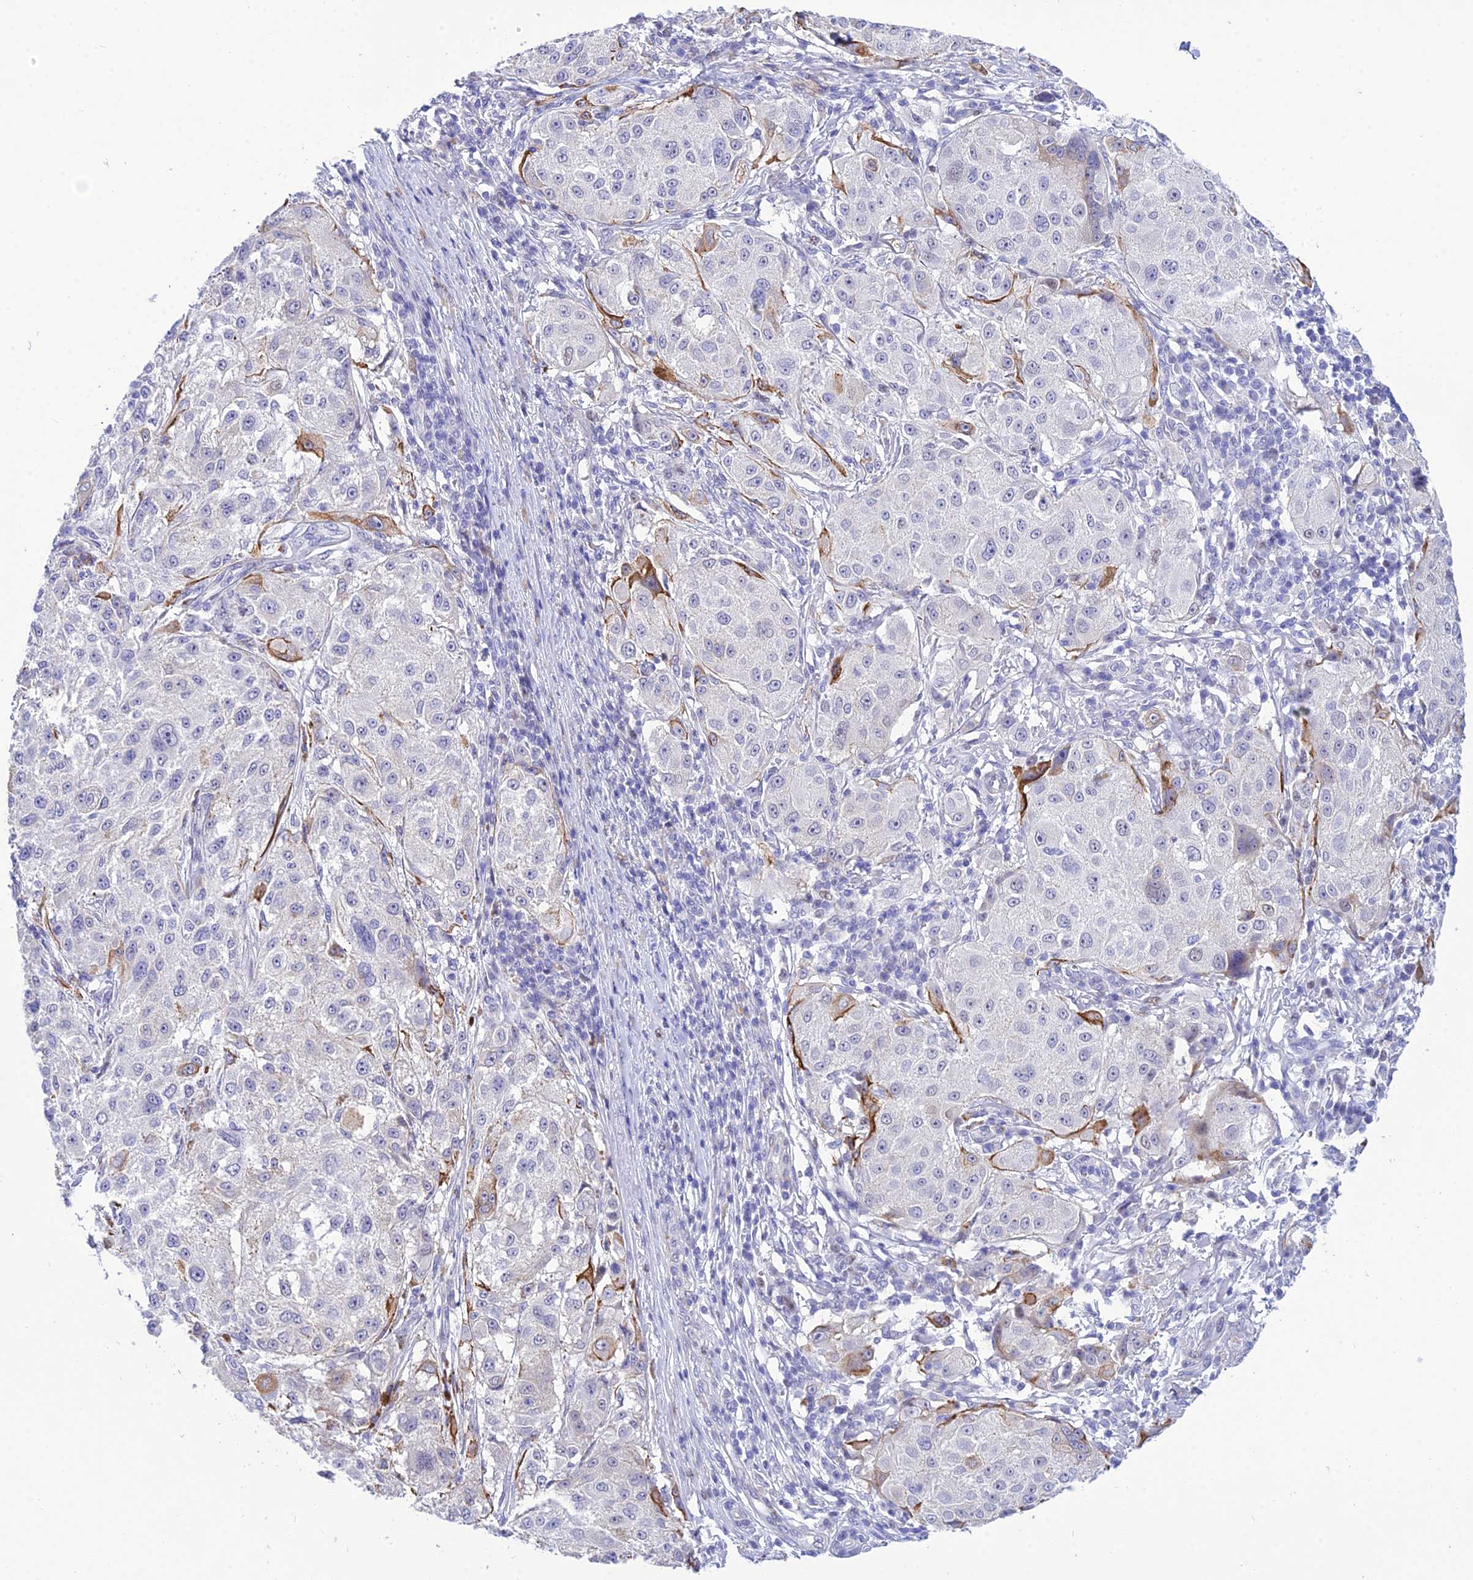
{"staining": {"intensity": "moderate", "quantity": "<25%", "location": "cytoplasmic/membranous"}, "tissue": "melanoma", "cell_type": "Tumor cells", "image_type": "cancer", "snomed": [{"axis": "morphology", "description": "Necrosis, NOS"}, {"axis": "morphology", "description": "Malignant melanoma, NOS"}, {"axis": "topography", "description": "Skin"}], "caption": "Melanoma stained for a protein (brown) displays moderate cytoplasmic/membranous positive positivity in about <25% of tumor cells.", "gene": "DEFB107A", "patient": {"sex": "female", "age": 87}}